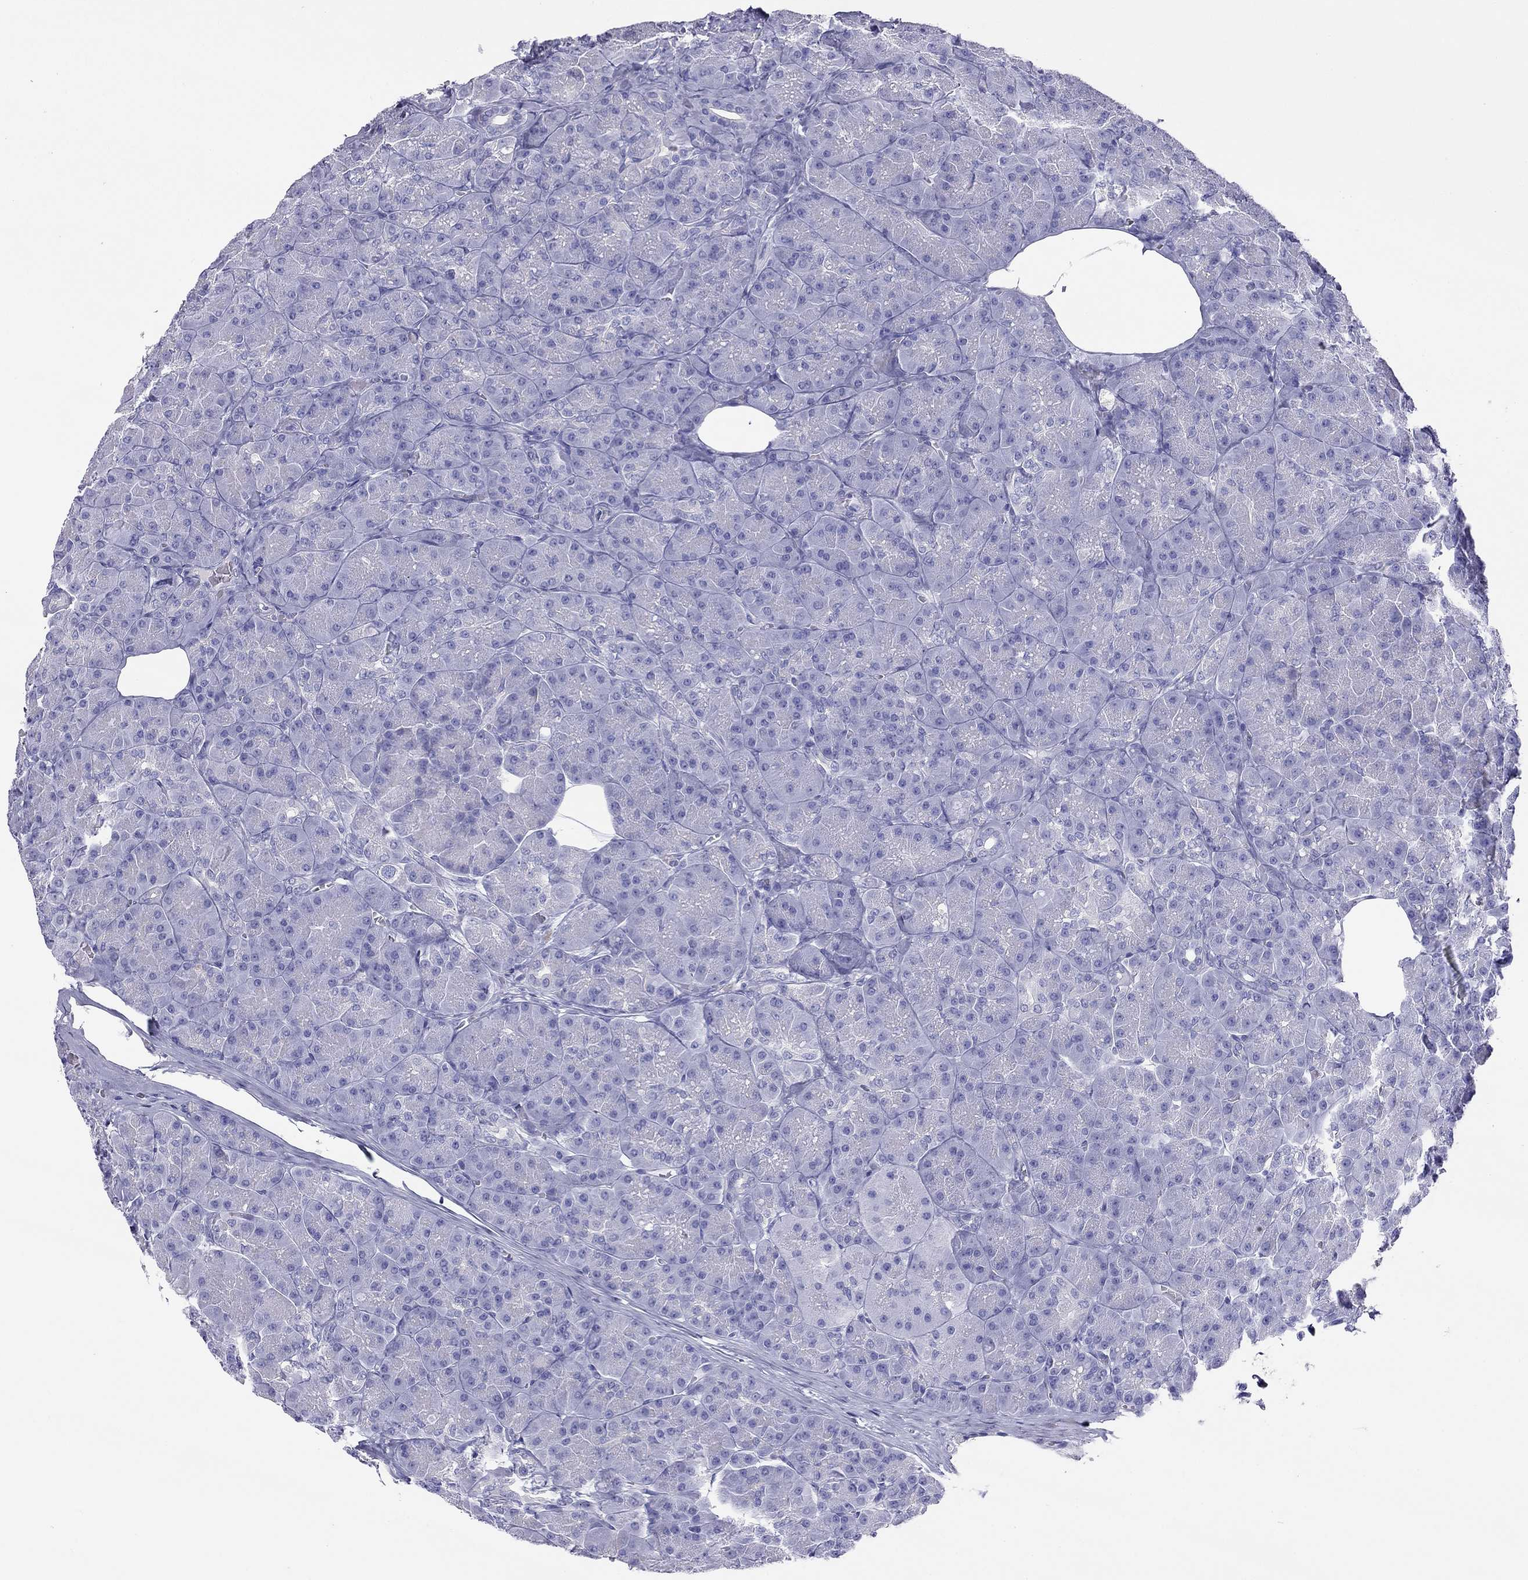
{"staining": {"intensity": "negative", "quantity": "none", "location": "none"}, "tissue": "pancreas", "cell_type": "Exocrine glandular cells", "image_type": "normal", "snomed": [{"axis": "morphology", "description": "Normal tissue, NOS"}, {"axis": "topography", "description": "Pancreas"}], "caption": "A histopathology image of human pancreas is negative for staining in exocrine glandular cells. (Immunohistochemistry, brightfield microscopy, high magnification).", "gene": "HLA", "patient": {"sex": "male", "age": 57}}